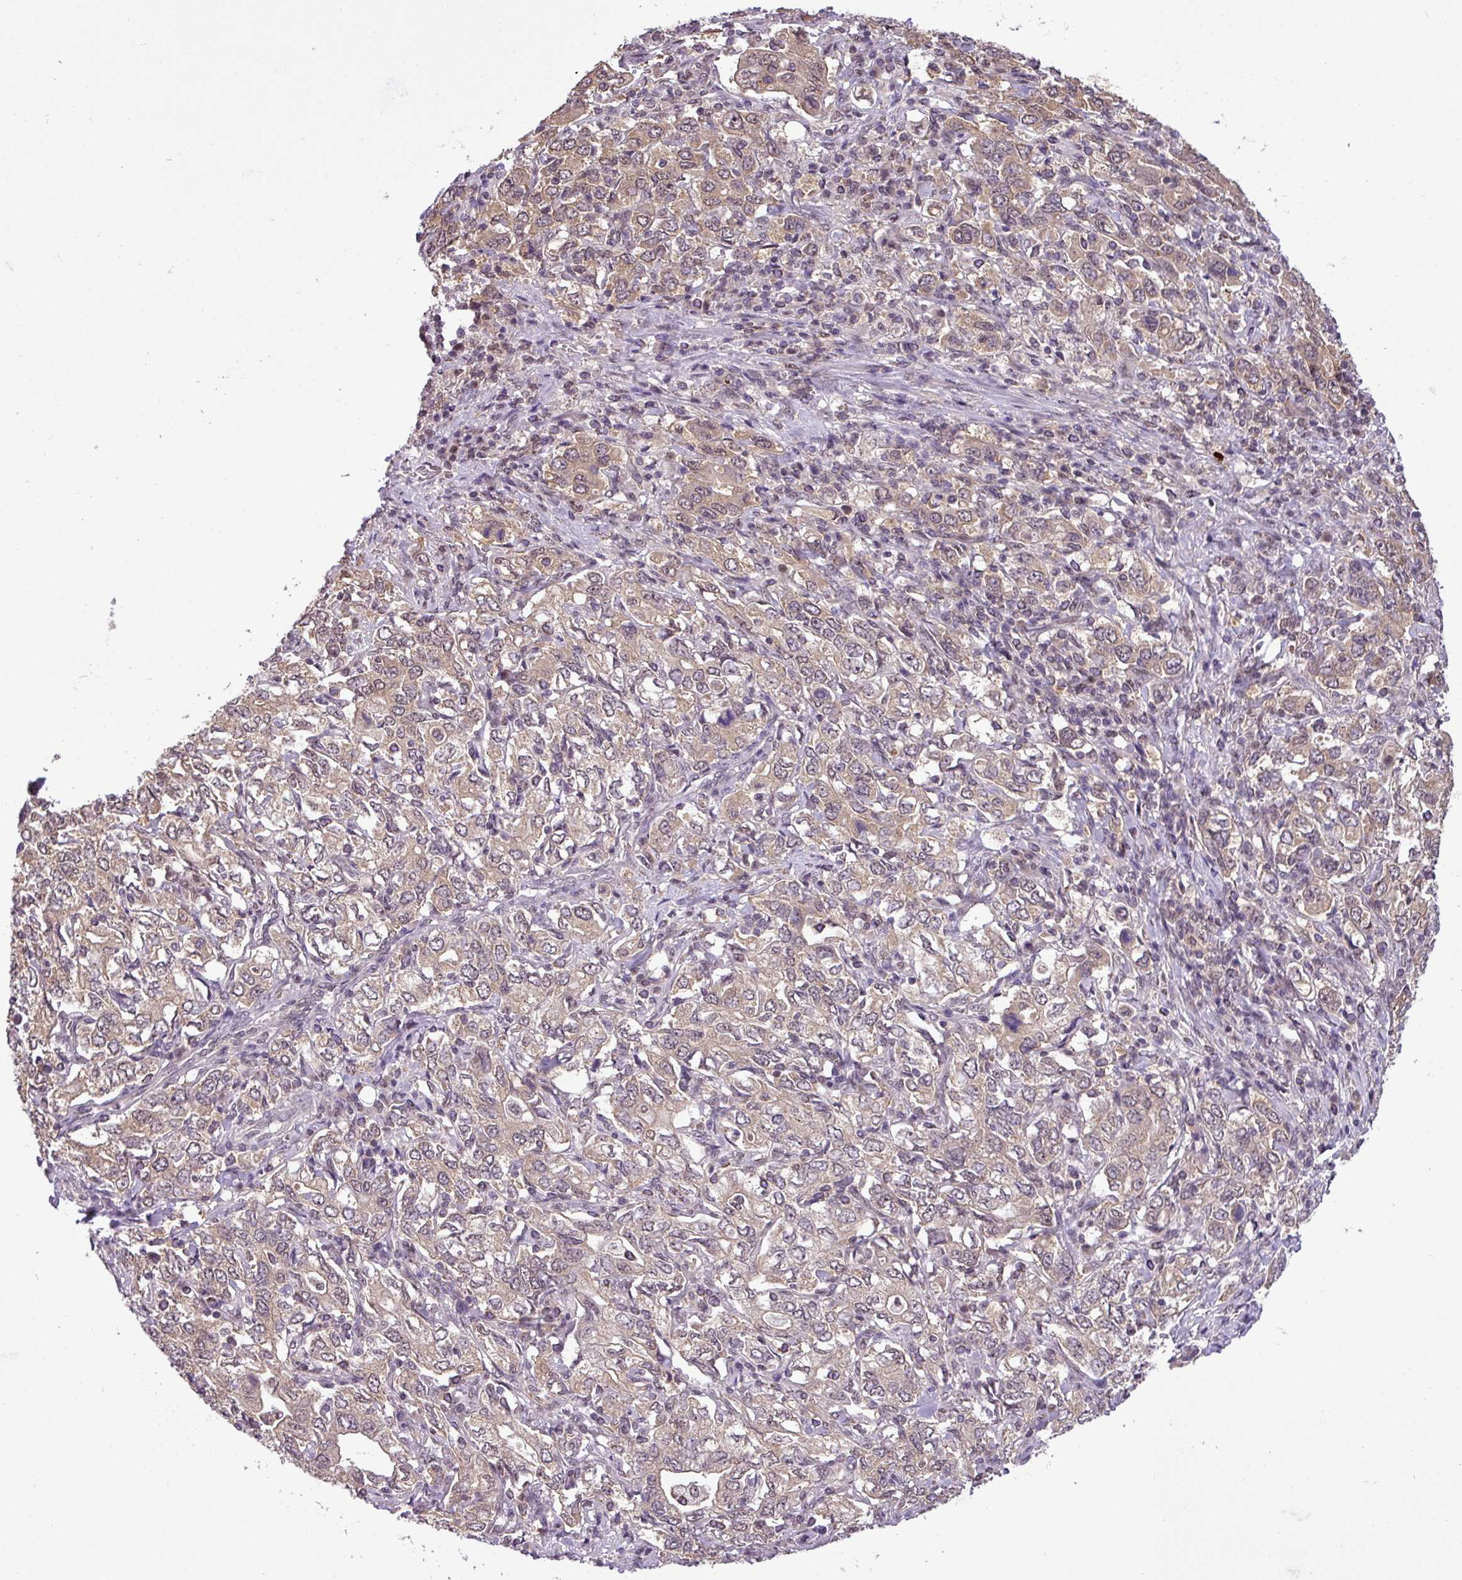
{"staining": {"intensity": "moderate", "quantity": ">75%", "location": "cytoplasmic/membranous"}, "tissue": "stomach cancer", "cell_type": "Tumor cells", "image_type": "cancer", "snomed": [{"axis": "morphology", "description": "Adenocarcinoma, NOS"}, {"axis": "topography", "description": "Stomach, upper"}, {"axis": "topography", "description": "Stomach"}], "caption": "High-magnification brightfield microscopy of stomach cancer stained with DAB (3,3'-diaminobenzidine) (brown) and counterstained with hematoxylin (blue). tumor cells exhibit moderate cytoplasmic/membranous staining is identified in approximately>75% of cells. Nuclei are stained in blue.", "gene": "MFHAS1", "patient": {"sex": "male", "age": 62}}